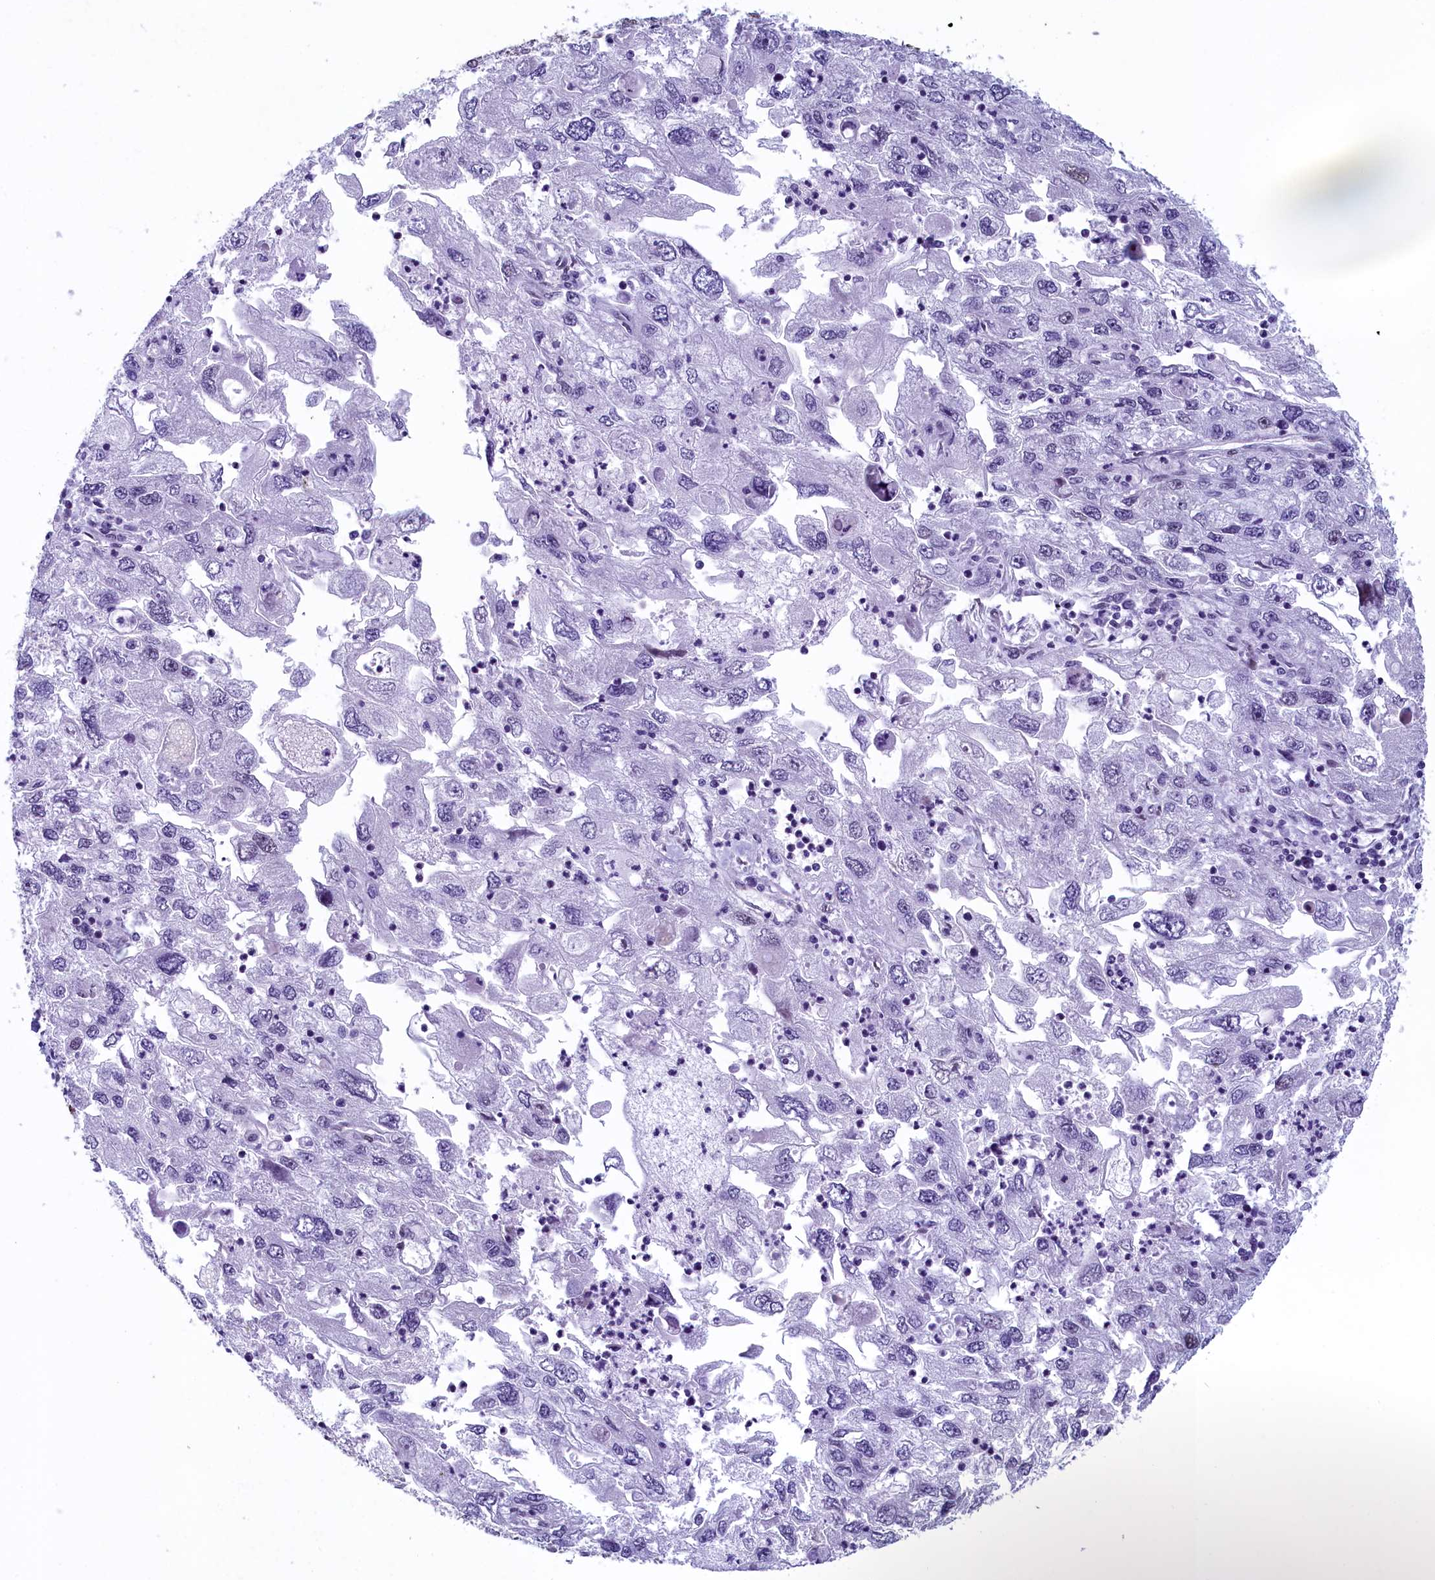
{"staining": {"intensity": "negative", "quantity": "none", "location": "none"}, "tissue": "endometrial cancer", "cell_type": "Tumor cells", "image_type": "cancer", "snomed": [{"axis": "morphology", "description": "Adenocarcinoma, NOS"}, {"axis": "topography", "description": "Endometrium"}], "caption": "This photomicrograph is of endometrial cancer (adenocarcinoma) stained with immunohistochemistry (IHC) to label a protein in brown with the nuclei are counter-stained blue. There is no positivity in tumor cells. The staining was performed using DAB (3,3'-diaminobenzidine) to visualize the protein expression in brown, while the nuclei were stained in blue with hematoxylin (Magnification: 20x).", "gene": "SUGP2", "patient": {"sex": "female", "age": 49}}